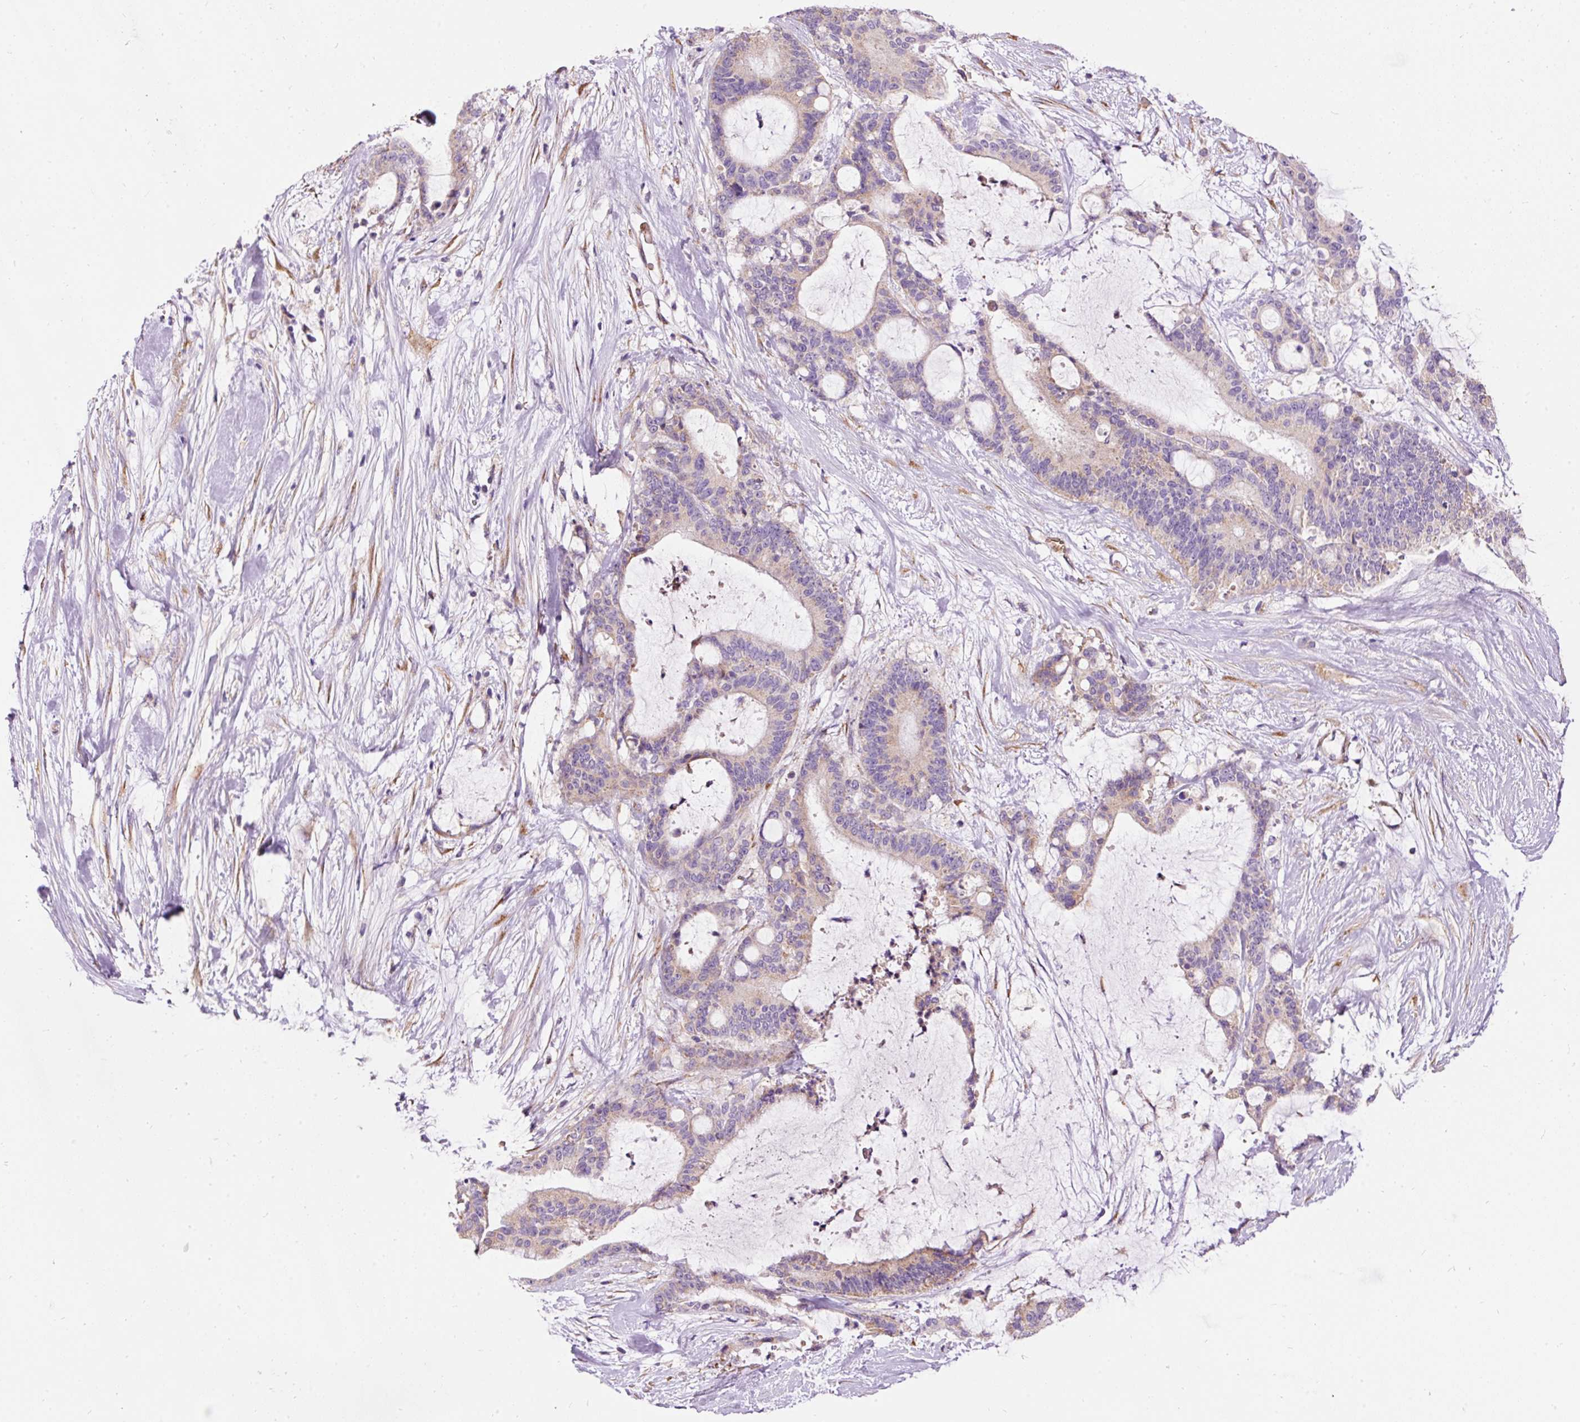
{"staining": {"intensity": "weak", "quantity": "<25%", "location": "cytoplasmic/membranous"}, "tissue": "liver cancer", "cell_type": "Tumor cells", "image_type": "cancer", "snomed": [{"axis": "morphology", "description": "Normal tissue, NOS"}, {"axis": "morphology", "description": "Cholangiocarcinoma"}, {"axis": "topography", "description": "Liver"}, {"axis": "topography", "description": "Peripheral nerve tissue"}], "caption": "An image of liver cholangiocarcinoma stained for a protein displays no brown staining in tumor cells. (Immunohistochemistry, brightfield microscopy, high magnification).", "gene": "PRRC2A", "patient": {"sex": "female", "age": 73}}